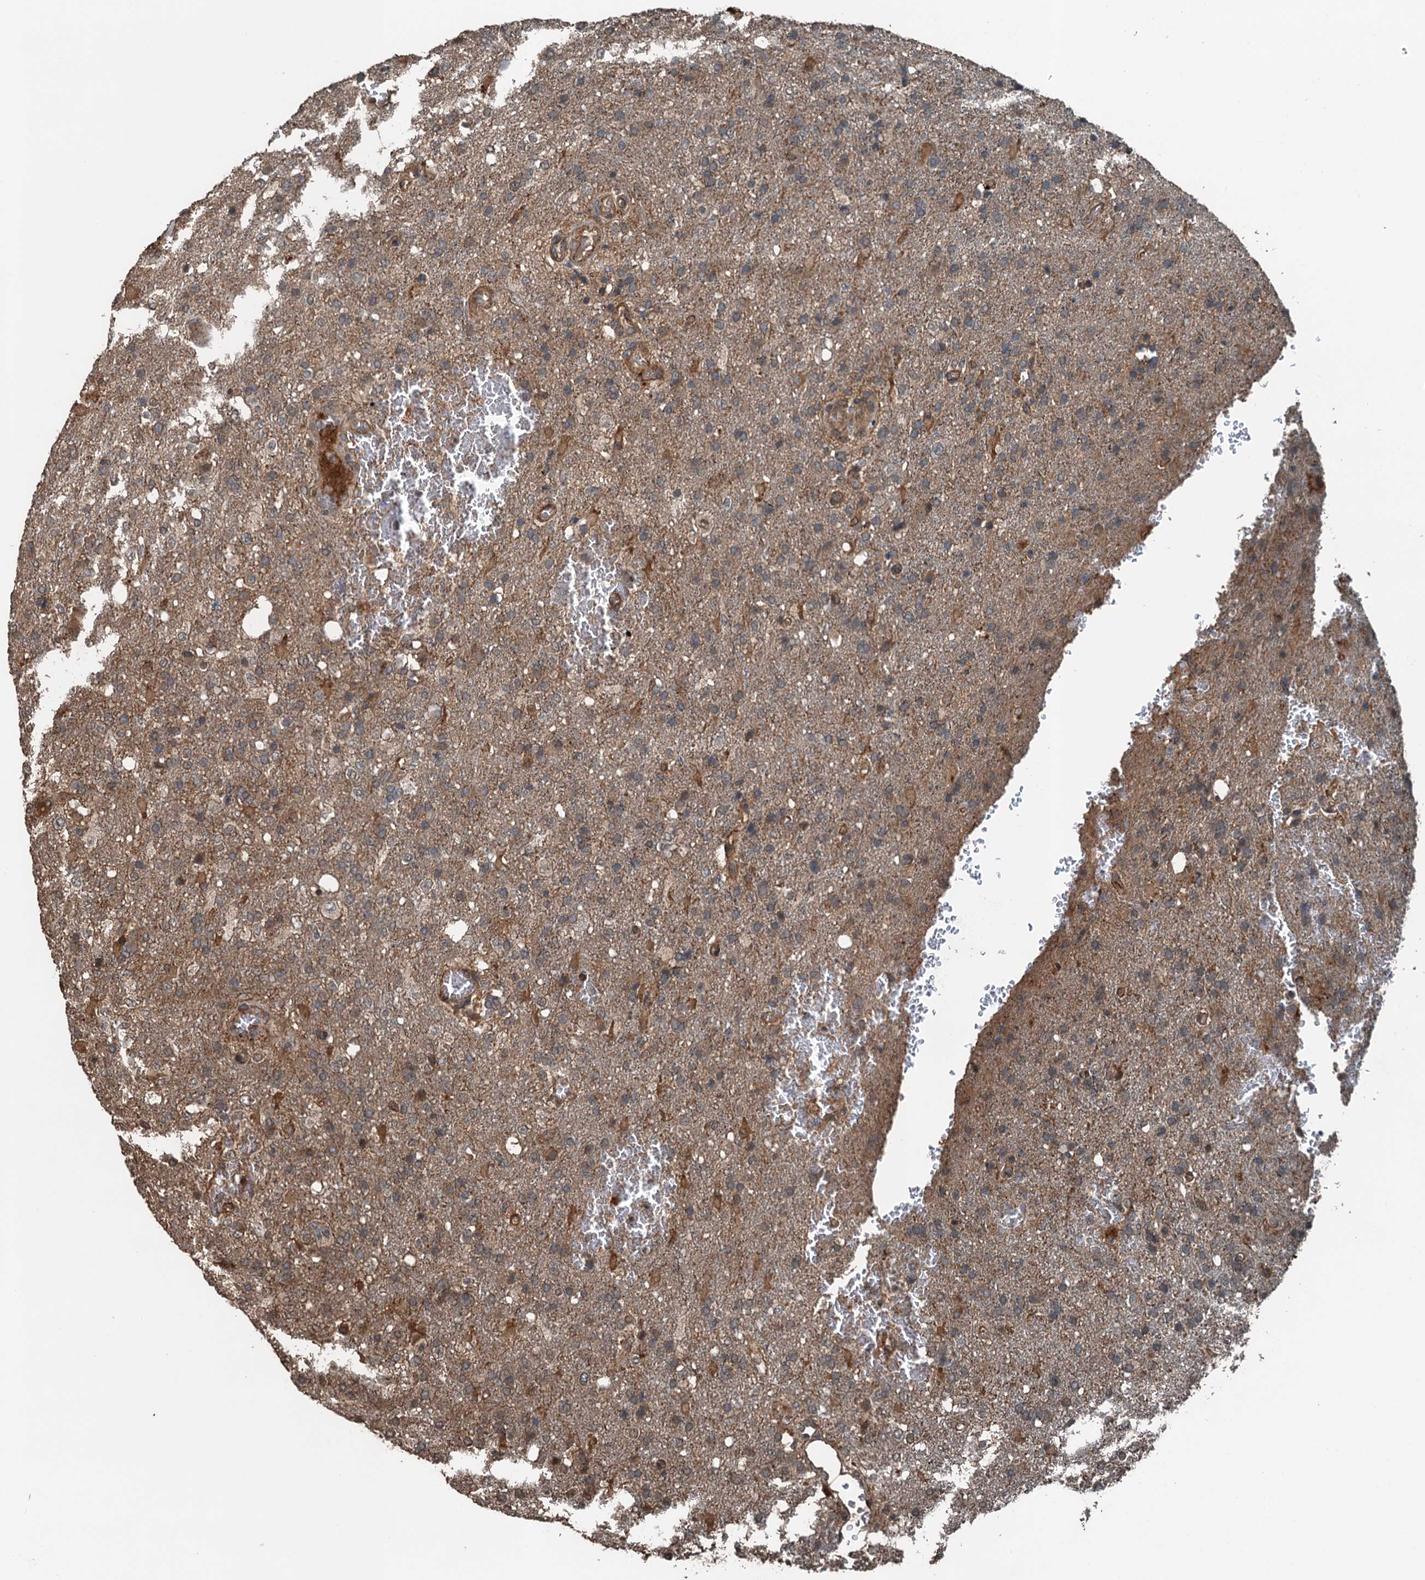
{"staining": {"intensity": "negative", "quantity": "none", "location": "none"}, "tissue": "glioma", "cell_type": "Tumor cells", "image_type": "cancer", "snomed": [{"axis": "morphology", "description": "Glioma, malignant, High grade"}, {"axis": "topography", "description": "Brain"}], "caption": "The IHC micrograph has no significant expression in tumor cells of glioma tissue.", "gene": "TCTN1", "patient": {"sex": "female", "age": 74}}